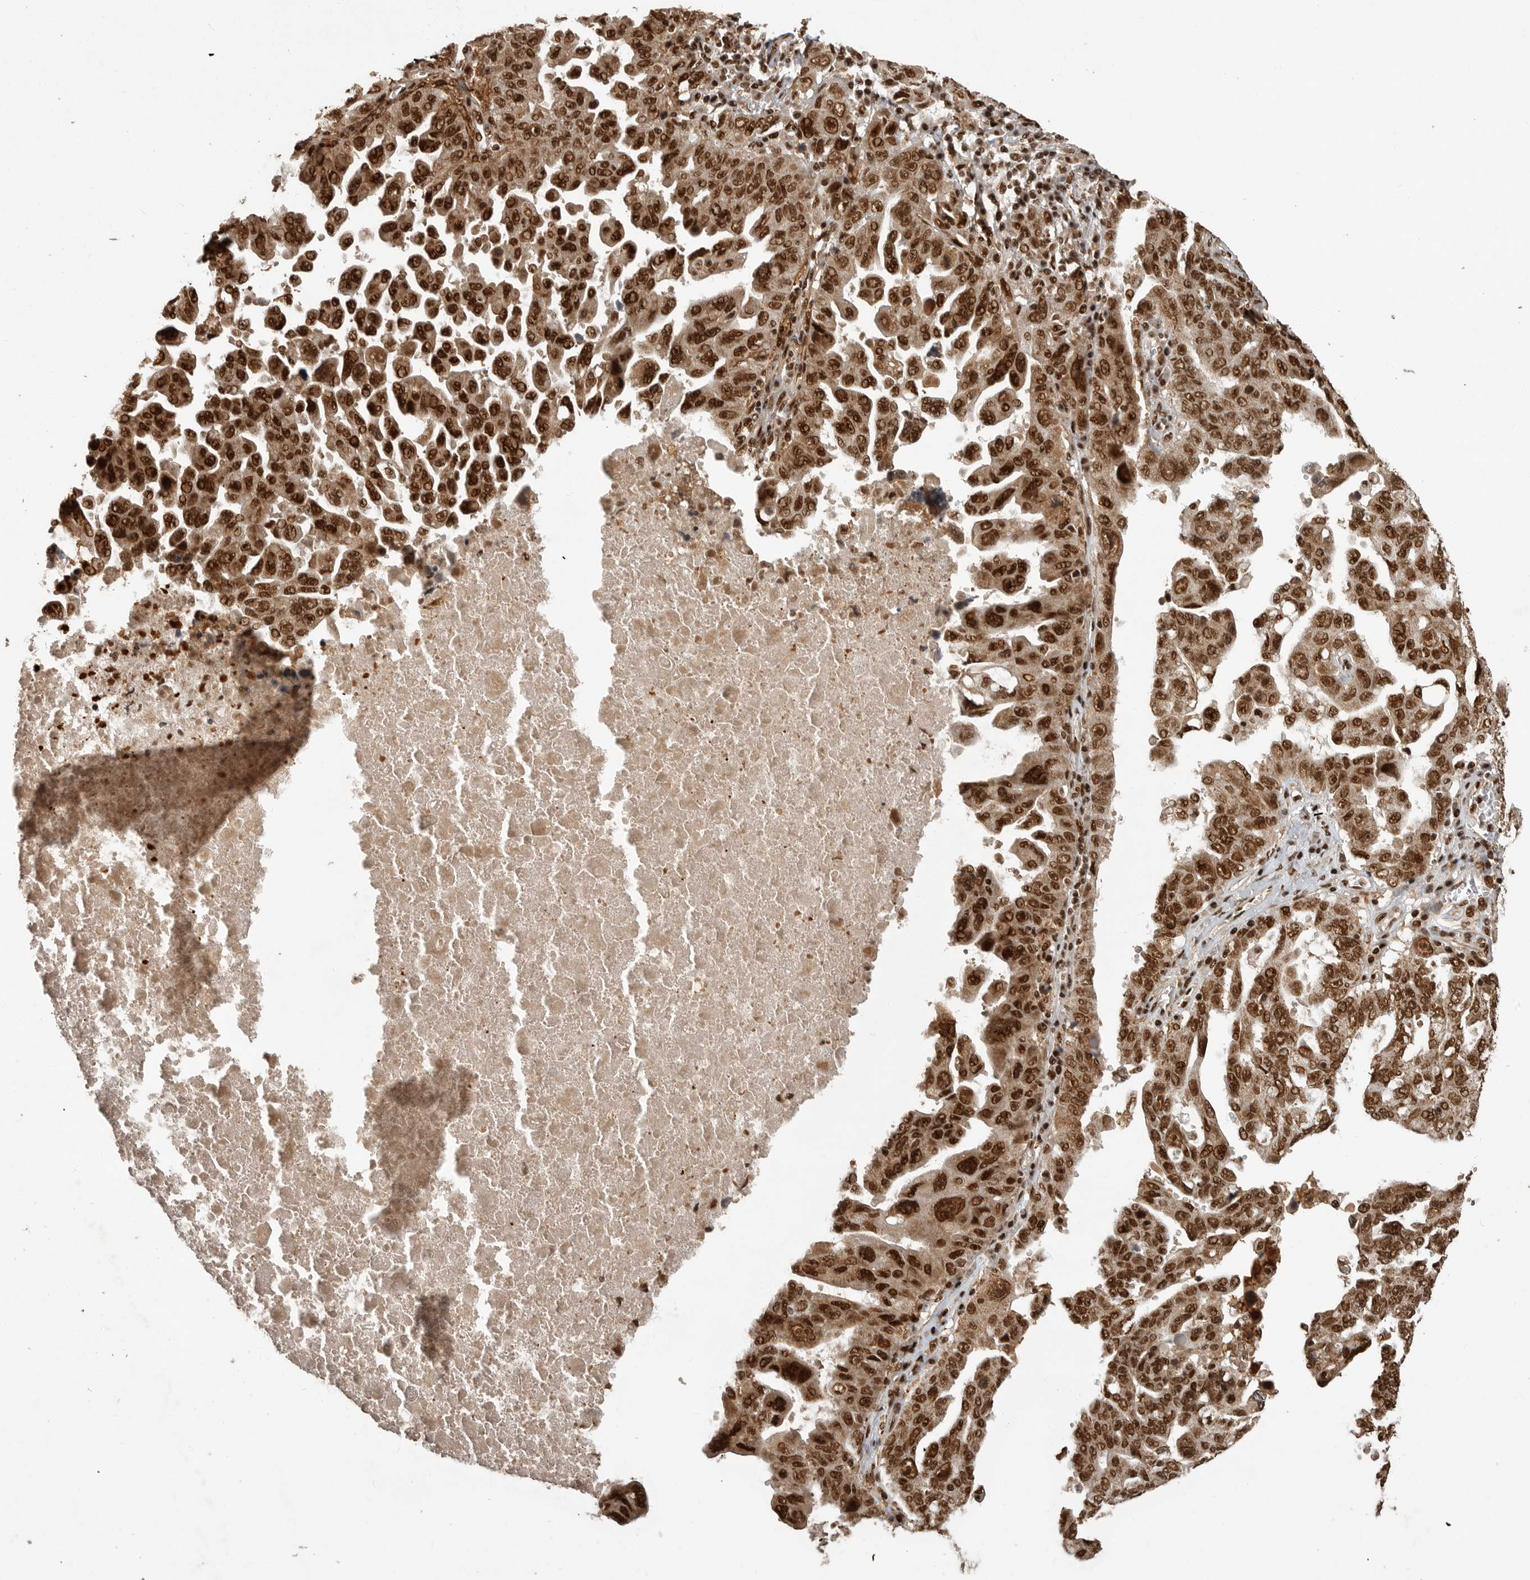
{"staining": {"intensity": "strong", "quantity": ">75%", "location": "nuclear"}, "tissue": "ovarian cancer", "cell_type": "Tumor cells", "image_type": "cancer", "snomed": [{"axis": "morphology", "description": "Carcinoma, endometroid"}, {"axis": "topography", "description": "Ovary"}], "caption": "Ovarian cancer (endometroid carcinoma) was stained to show a protein in brown. There is high levels of strong nuclear expression in approximately >75% of tumor cells. (DAB IHC, brown staining for protein, blue staining for nuclei).", "gene": "PPP1R8", "patient": {"sex": "female", "age": 62}}